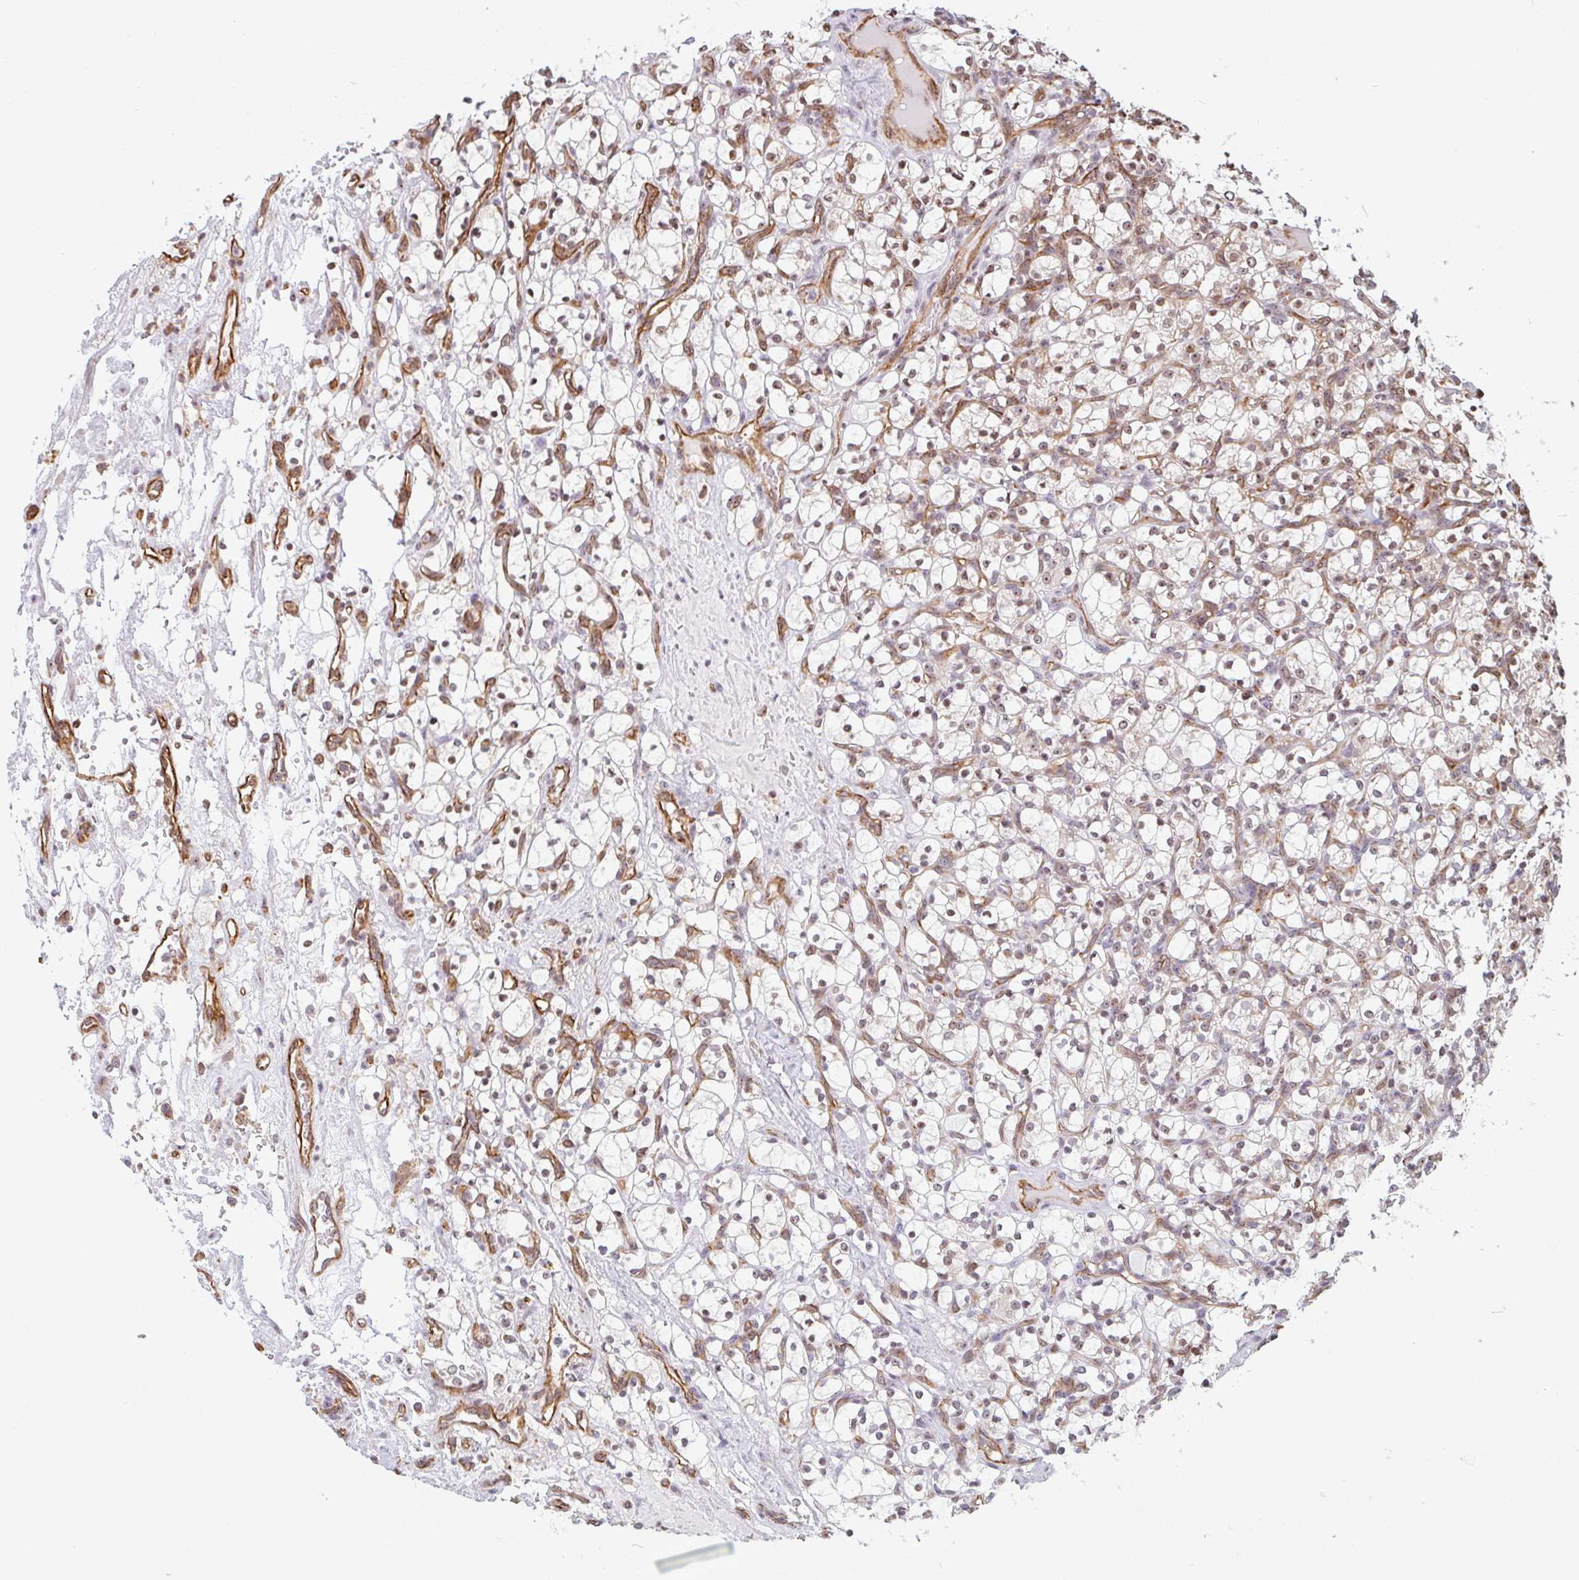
{"staining": {"intensity": "moderate", "quantity": "<25%", "location": "nuclear"}, "tissue": "renal cancer", "cell_type": "Tumor cells", "image_type": "cancer", "snomed": [{"axis": "morphology", "description": "Adenocarcinoma, NOS"}, {"axis": "topography", "description": "Kidney"}], "caption": "Moderate nuclear protein expression is seen in approximately <25% of tumor cells in renal cancer.", "gene": "ZNF689", "patient": {"sex": "female", "age": 69}}